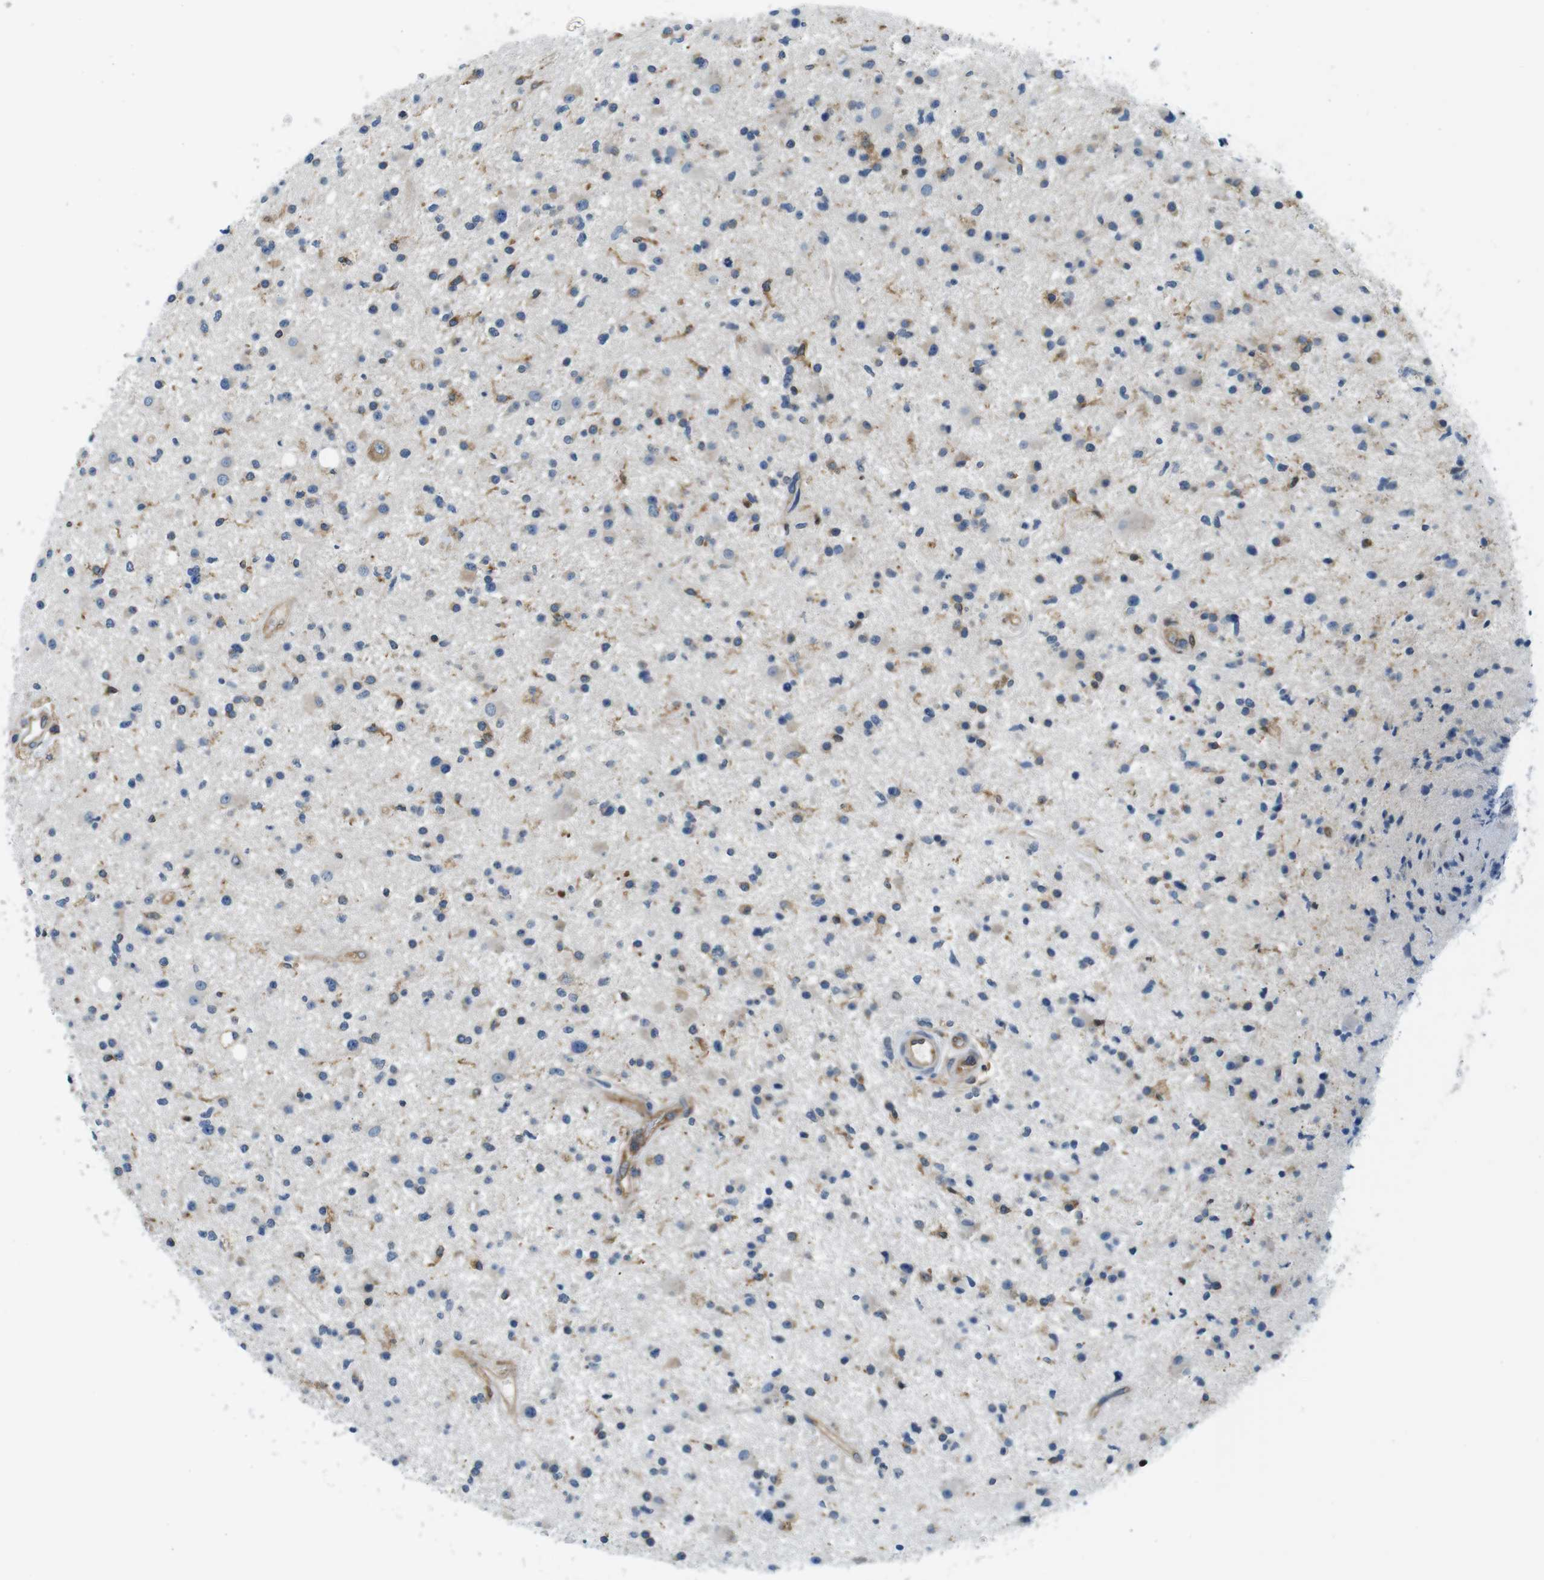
{"staining": {"intensity": "moderate", "quantity": "<25%", "location": "cytoplasmic/membranous"}, "tissue": "glioma", "cell_type": "Tumor cells", "image_type": "cancer", "snomed": [{"axis": "morphology", "description": "Glioma, malignant, High grade"}, {"axis": "topography", "description": "Brain"}], "caption": "Immunohistochemistry (IHC) micrograph of high-grade glioma (malignant) stained for a protein (brown), which reveals low levels of moderate cytoplasmic/membranous staining in approximately <25% of tumor cells.", "gene": "EIF2B5", "patient": {"sex": "male", "age": 33}}